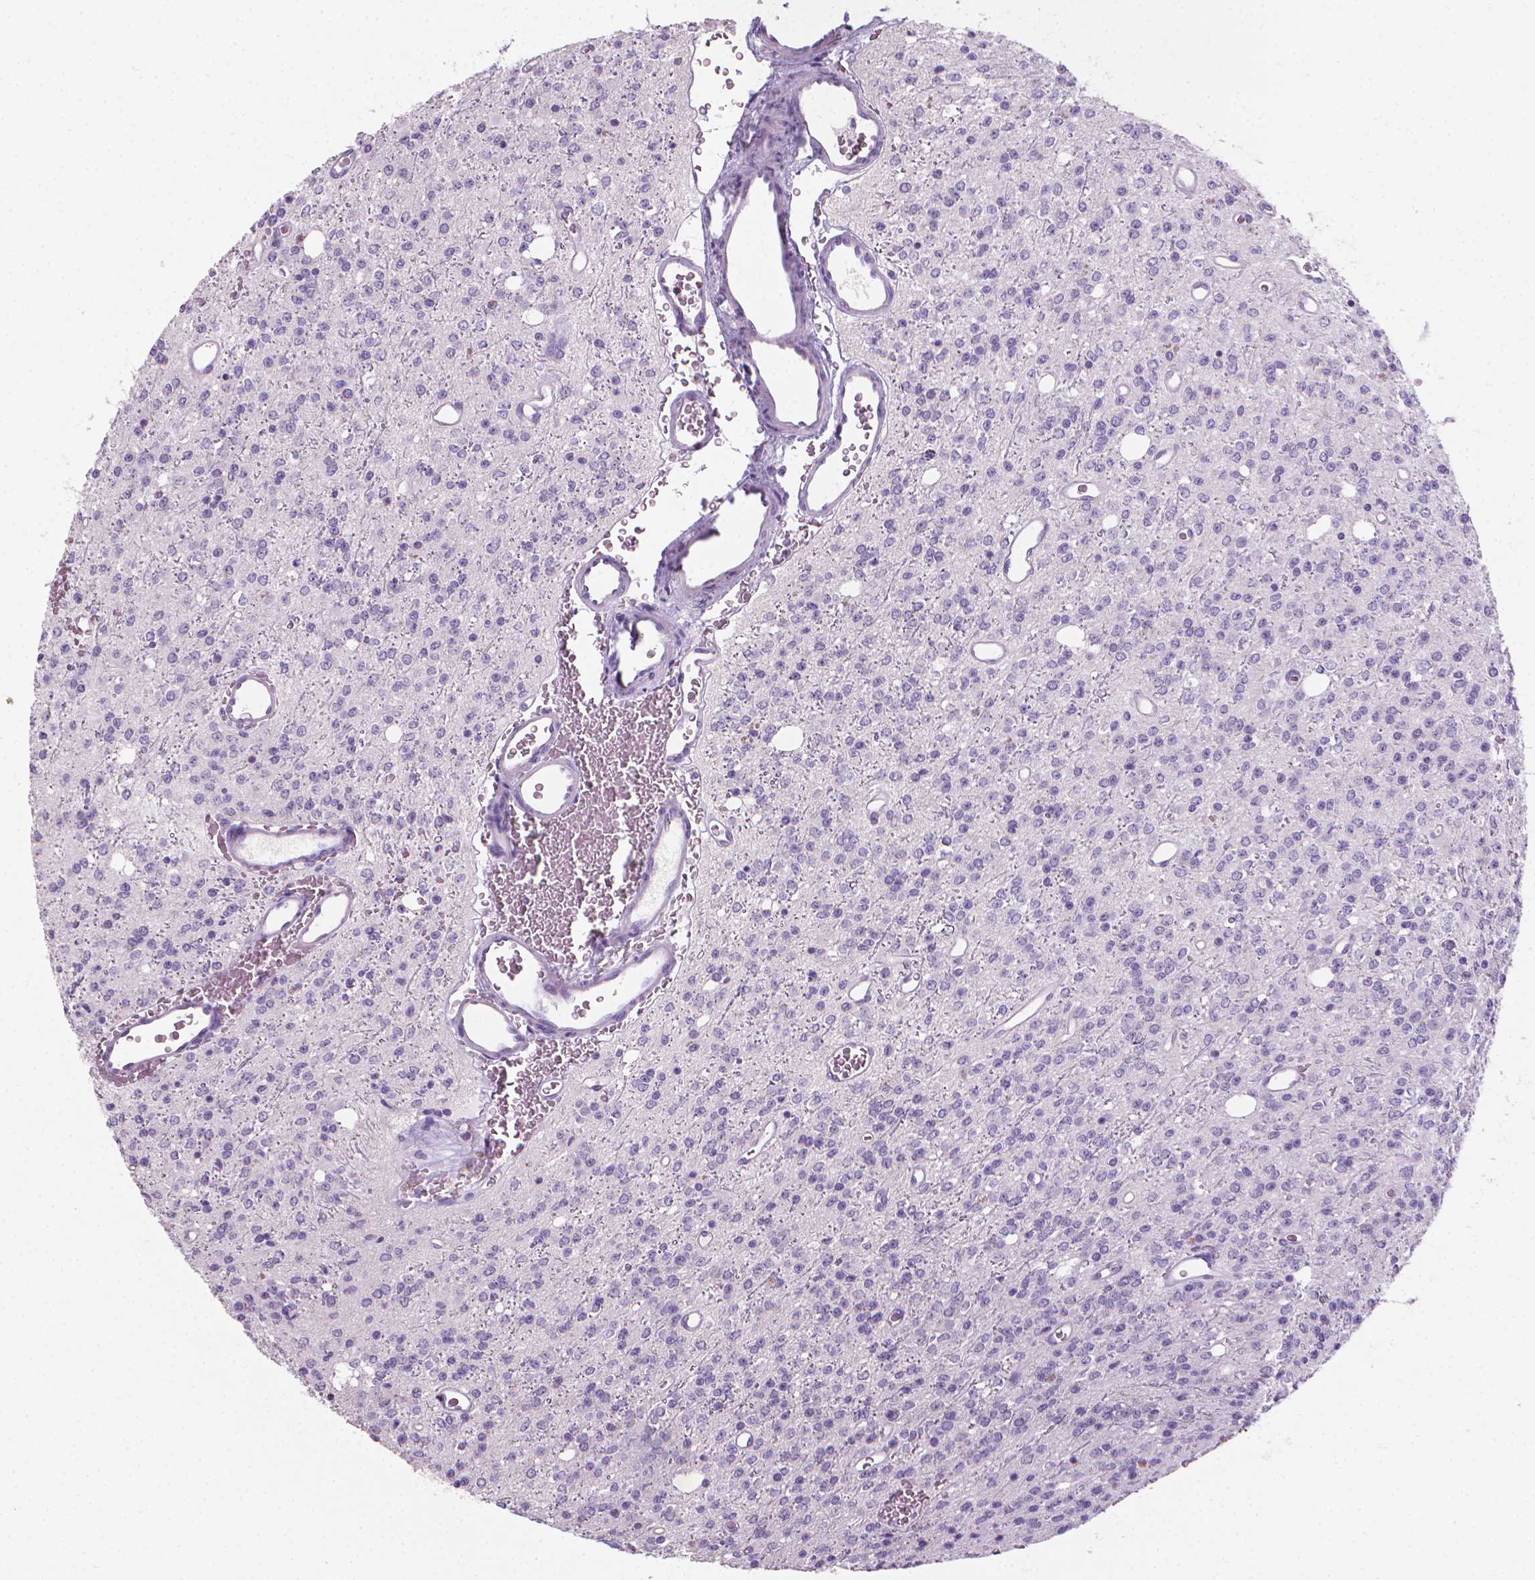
{"staining": {"intensity": "negative", "quantity": "none", "location": "none"}, "tissue": "glioma", "cell_type": "Tumor cells", "image_type": "cancer", "snomed": [{"axis": "morphology", "description": "Glioma, malignant, Low grade"}, {"axis": "topography", "description": "Brain"}], "caption": "Human glioma stained for a protein using IHC reveals no staining in tumor cells.", "gene": "XPNPEP2", "patient": {"sex": "female", "age": 45}}